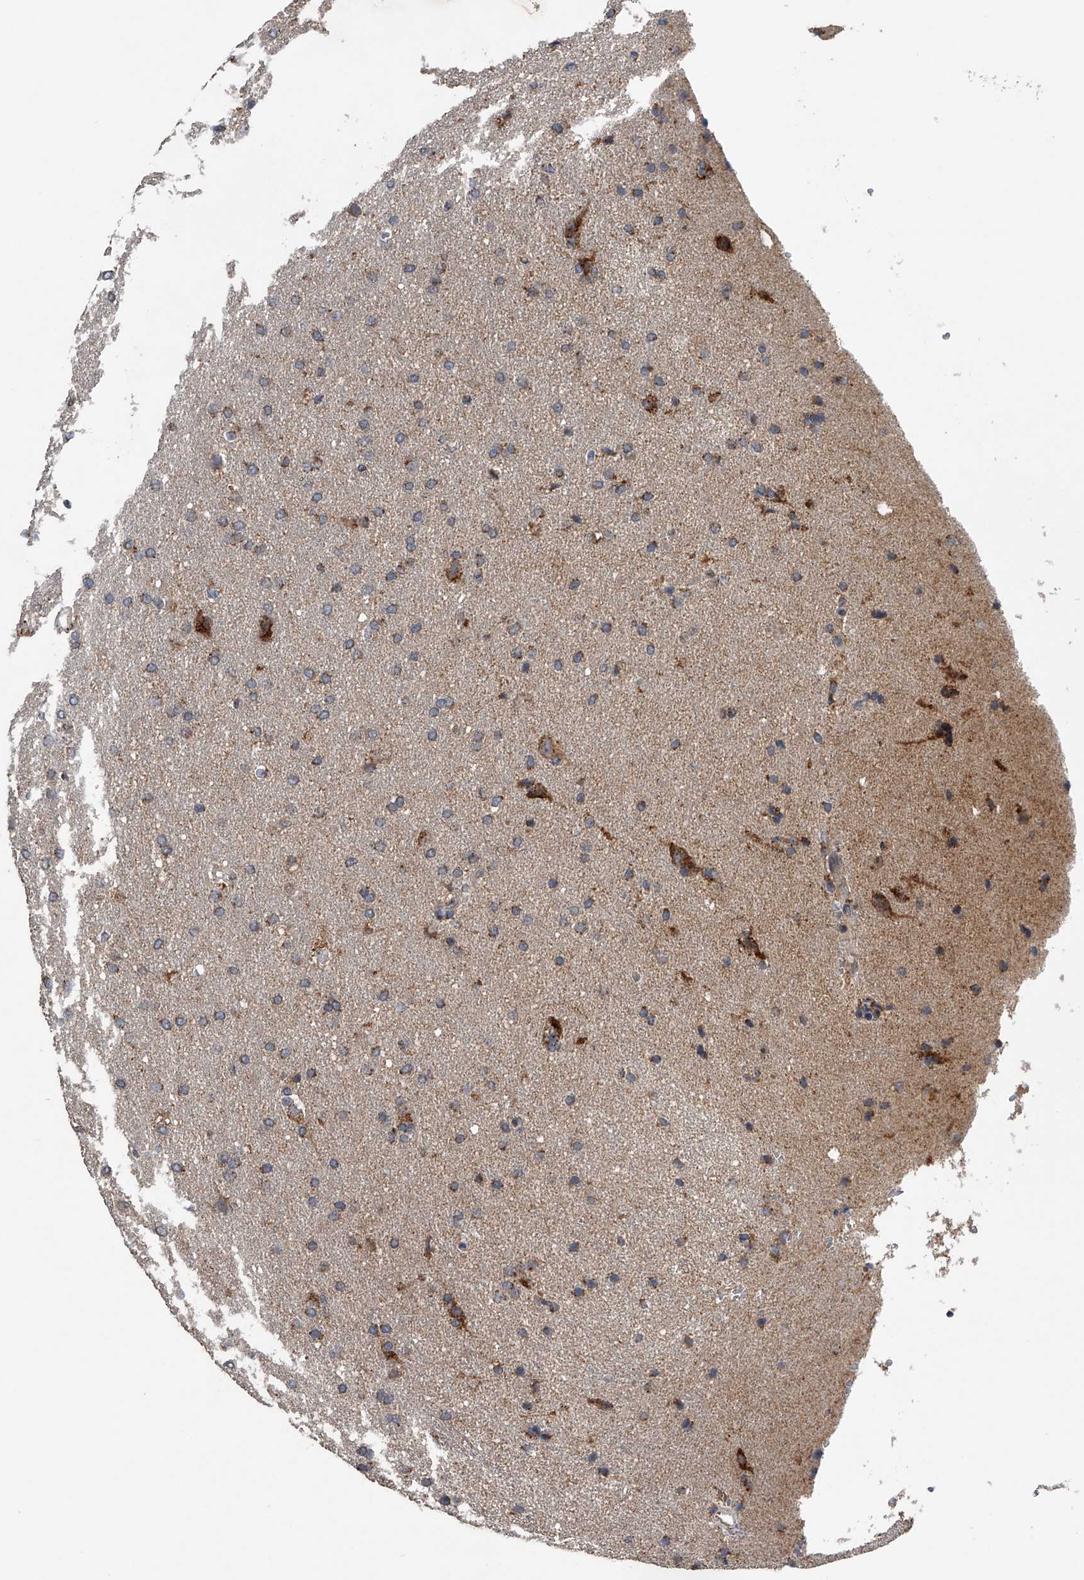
{"staining": {"intensity": "moderate", "quantity": "25%-75%", "location": "cytoplasmic/membranous"}, "tissue": "glioma", "cell_type": "Tumor cells", "image_type": "cancer", "snomed": [{"axis": "morphology", "description": "Glioma, malignant, Low grade"}, {"axis": "topography", "description": "Brain"}], "caption": "This histopathology image displays glioma stained with immunohistochemistry to label a protein in brown. The cytoplasmic/membranous of tumor cells show moderate positivity for the protein. Nuclei are counter-stained blue.", "gene": "LYRM4", "patient": {"sex": "female", "age": 37}}